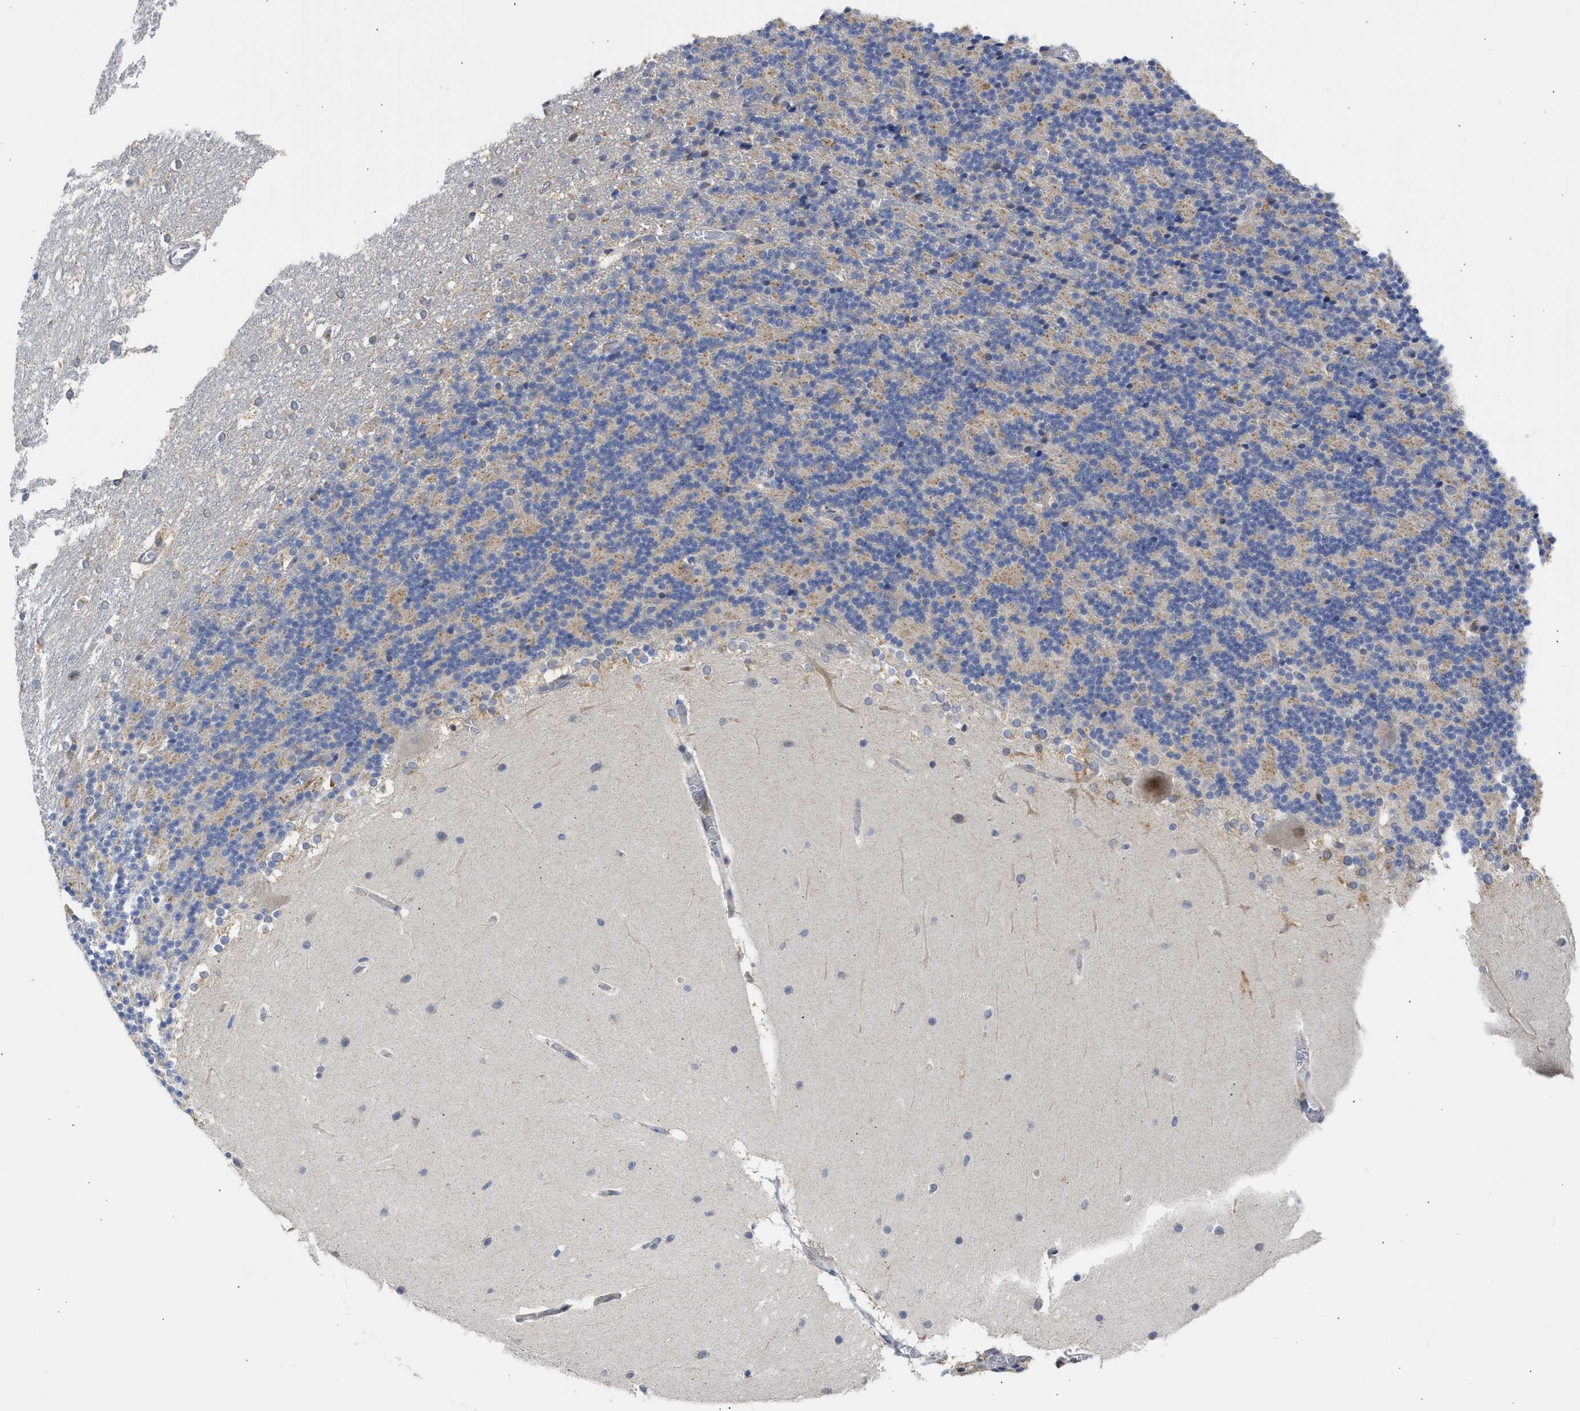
{"staining": {"intensity": "weak", "quantity": "<25%", "location": "cytoplasmic/membranous"}, "tissue": "cerebellum", "cell_type": "Cells in granular layer", "image_type": "normal", "snomed": [{"axis": "morphology", "description": "Normal tissue, NOS"}, {"axis": "topography", "description": "Cerebellum"}], "caption": "A photomicrograph of human cerebellum is negative for staining in cells in granular layer. (DAB IHC with hematoxylin counter stain).", "gene": "TMED1", "patient": {"sex": "female", "age": 19}}